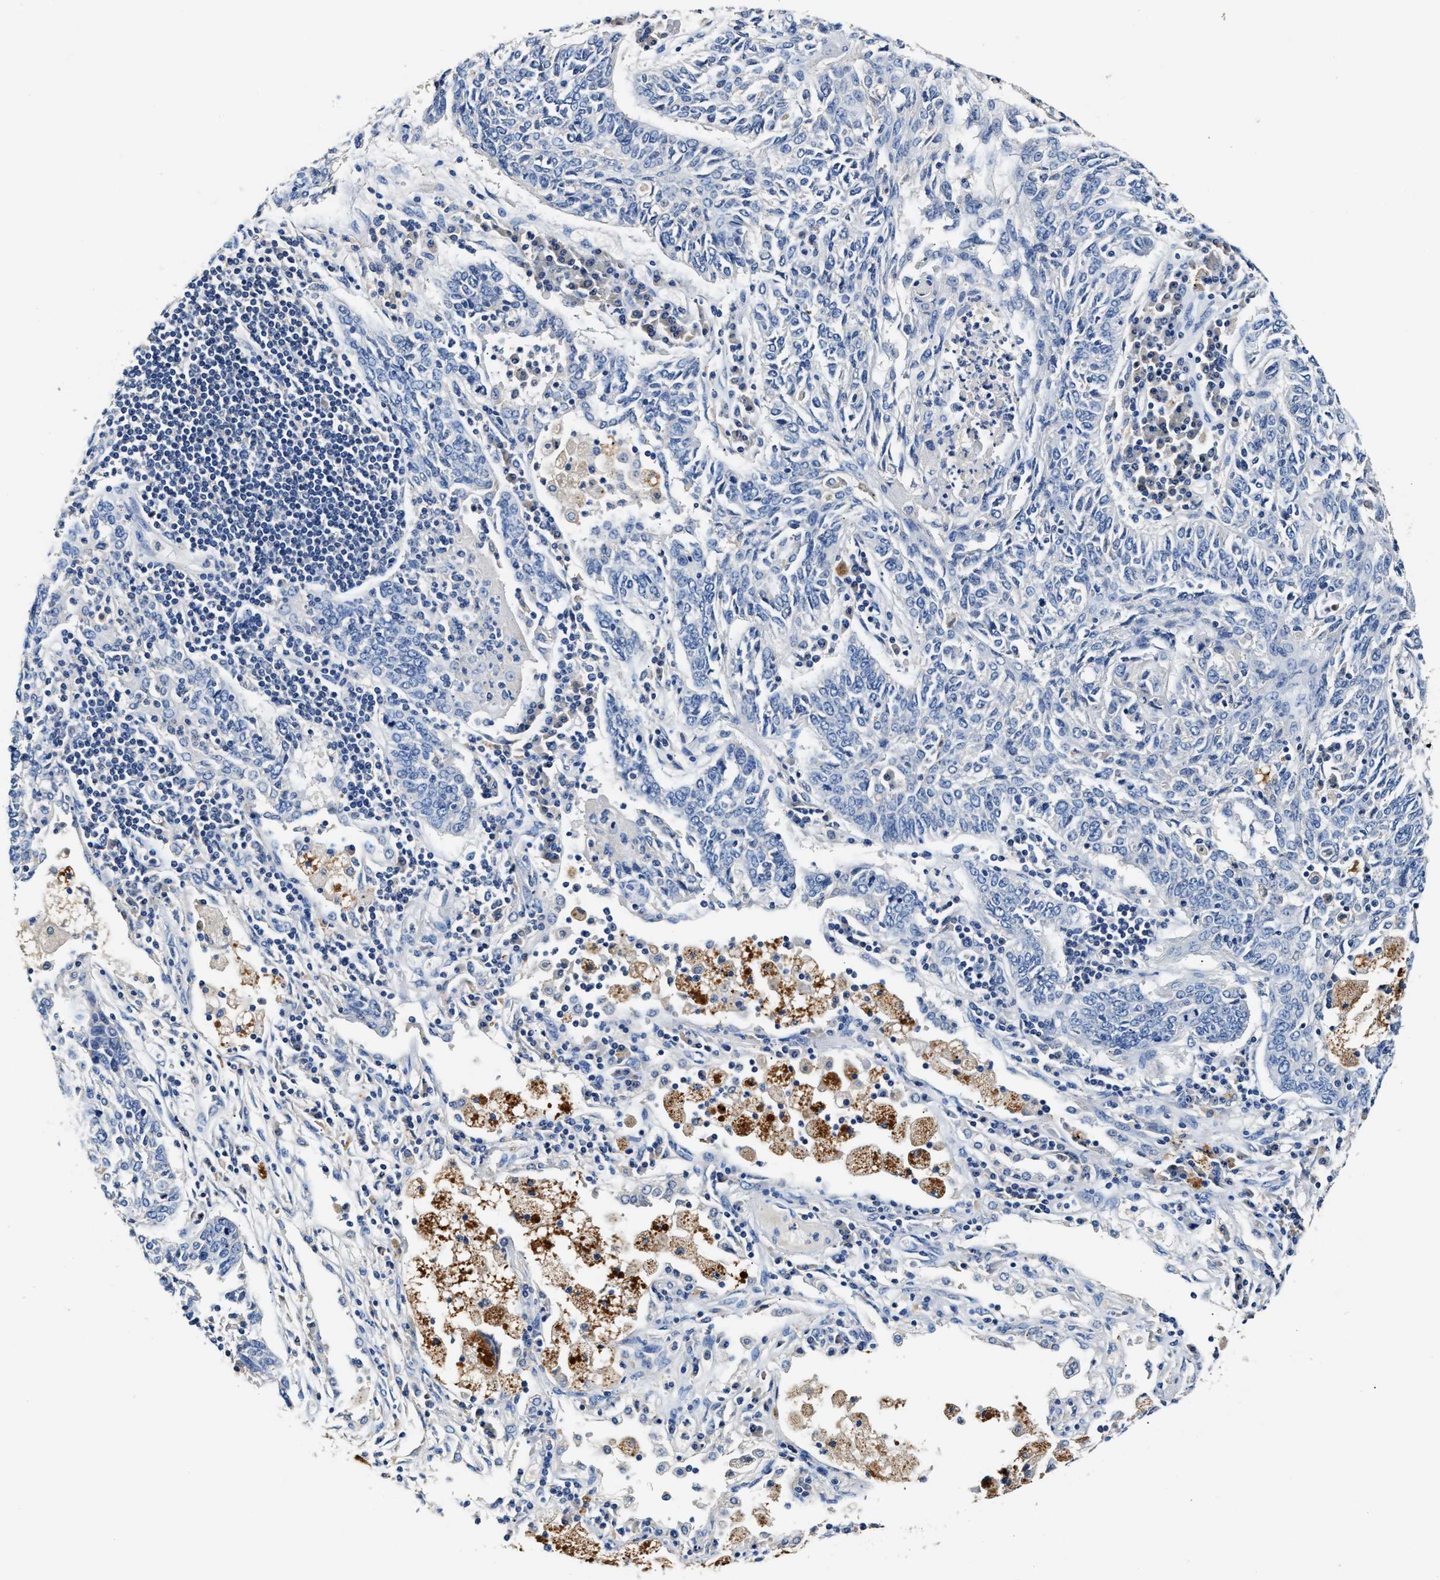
{"staining": {"intensity": "negative", "quantity": "none", "location": "none"}, "tissue": "lung cancer", "cell_type": "Tumor cells", "image_type": "cancer", "snomed": [{"axis": "morphology", "description": "Normal tissue, NOS"}, {"axis": "morphology", "description": "Squamous cell carcinoma, NOS"}, {"axis": "topography", "description": "Cartilage tissue"}, {"axis": "topography", "description": "Bronchus"}, {"axis": "topography", "description": "Lung"}], "caption": "Tumor cells show no significant protein positivity in lung cancer (squamous cell carcinoma).", "gene": "SLCO2B1", "patient": {"sex": "female", "age": 49}}